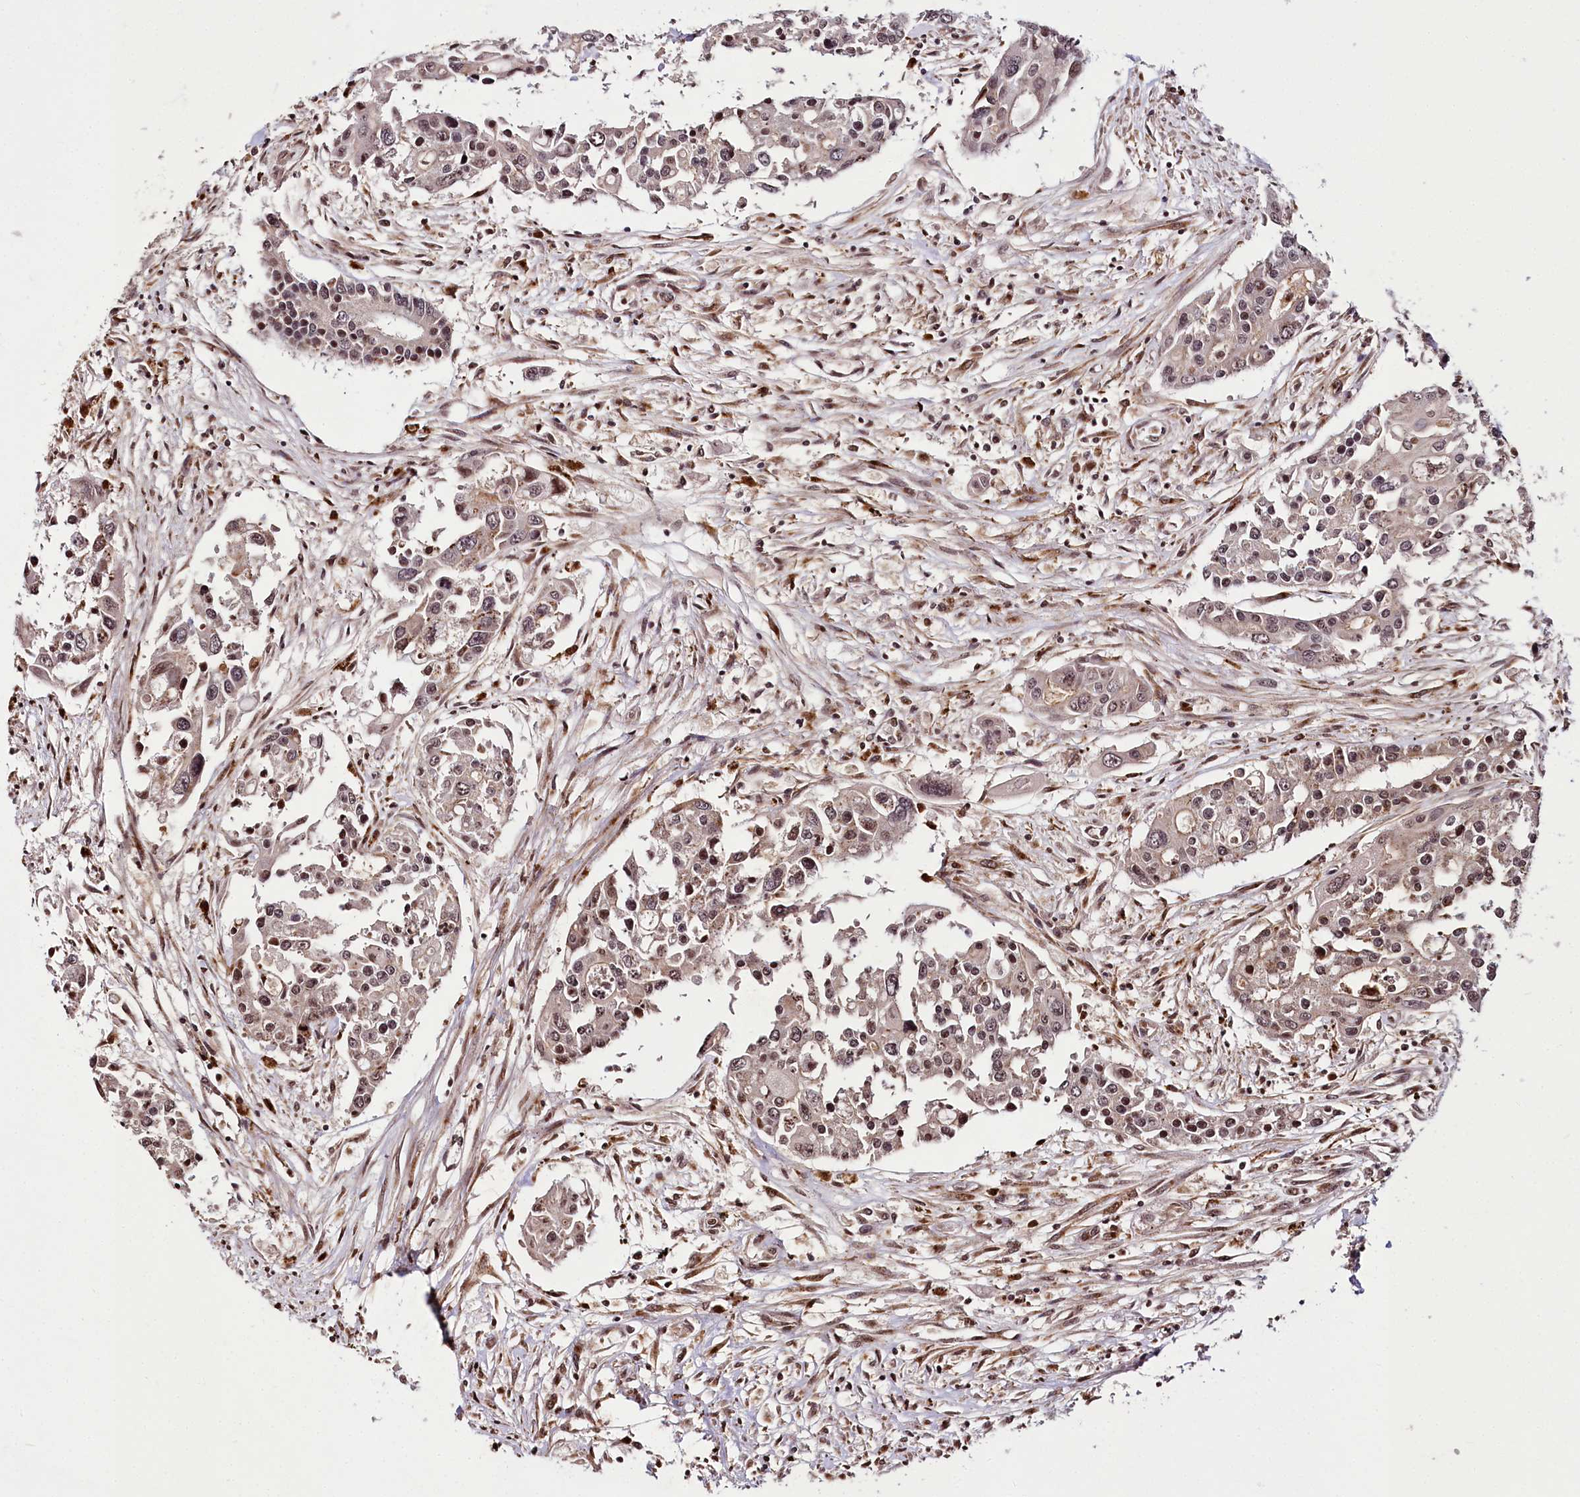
{"staining": {"intensity": "moderate", "quantity": ">75%", "location": "nuclear"}, "tissue": "colorectal cancer", "cell_type": "Tumor cells", "image_type": "cancer", "snomed": [{"axis": "morphology", "description": "Adenocarcinoma, NOS"}, {"axis": "topography", "description": "Colon"}], "caption": "Moderate nuclear protein expression is appreciated in approximately >75% of tumor cells in adenocarcinoma (colorectal). (IHC, brightfield microscopy, high magnification).", "gene": "HOXC8", "patient": {"sex": "male", "age": 77}}